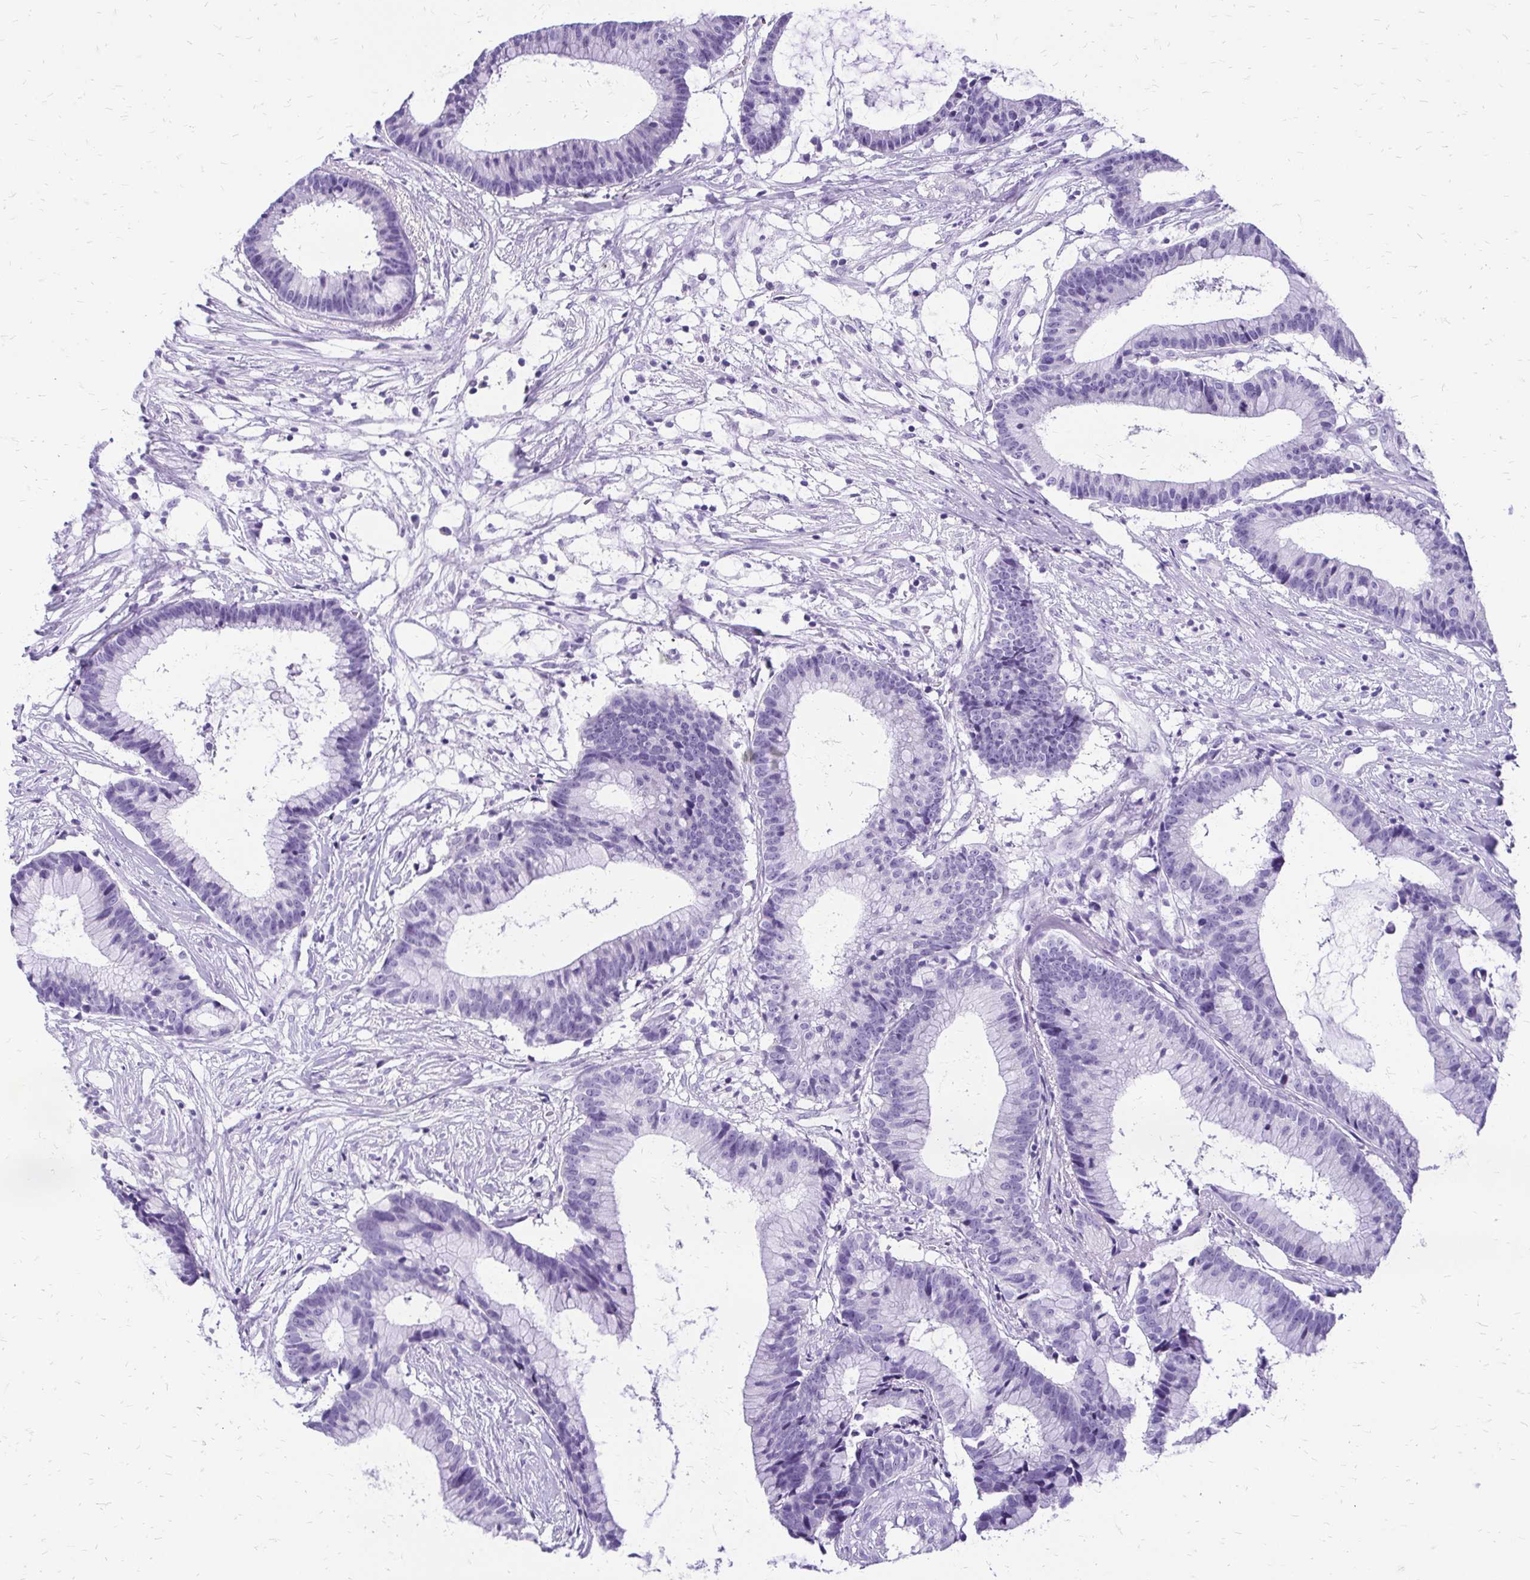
{"staining": {"intensity": "negative", "quantity": "none", "location": "none"}, "tissue": "colorectal cancer", "cell_type": "Tumor cells", "image_type": "cancer", "snomed": [{"axis": "morphology", "description": "Adenocarcinoma, NOS"}, {"axis": "topography", "description": "Colon"}], "caption": "An immunohistochemistry image of colorectal cancer (adenocarcinoma) is shown. There is no staining in tumor cells of colorectal cancer (adenocarcinoma).", "gene": "SLC32A1", "patient": {"sex": "female", "age": 78}}